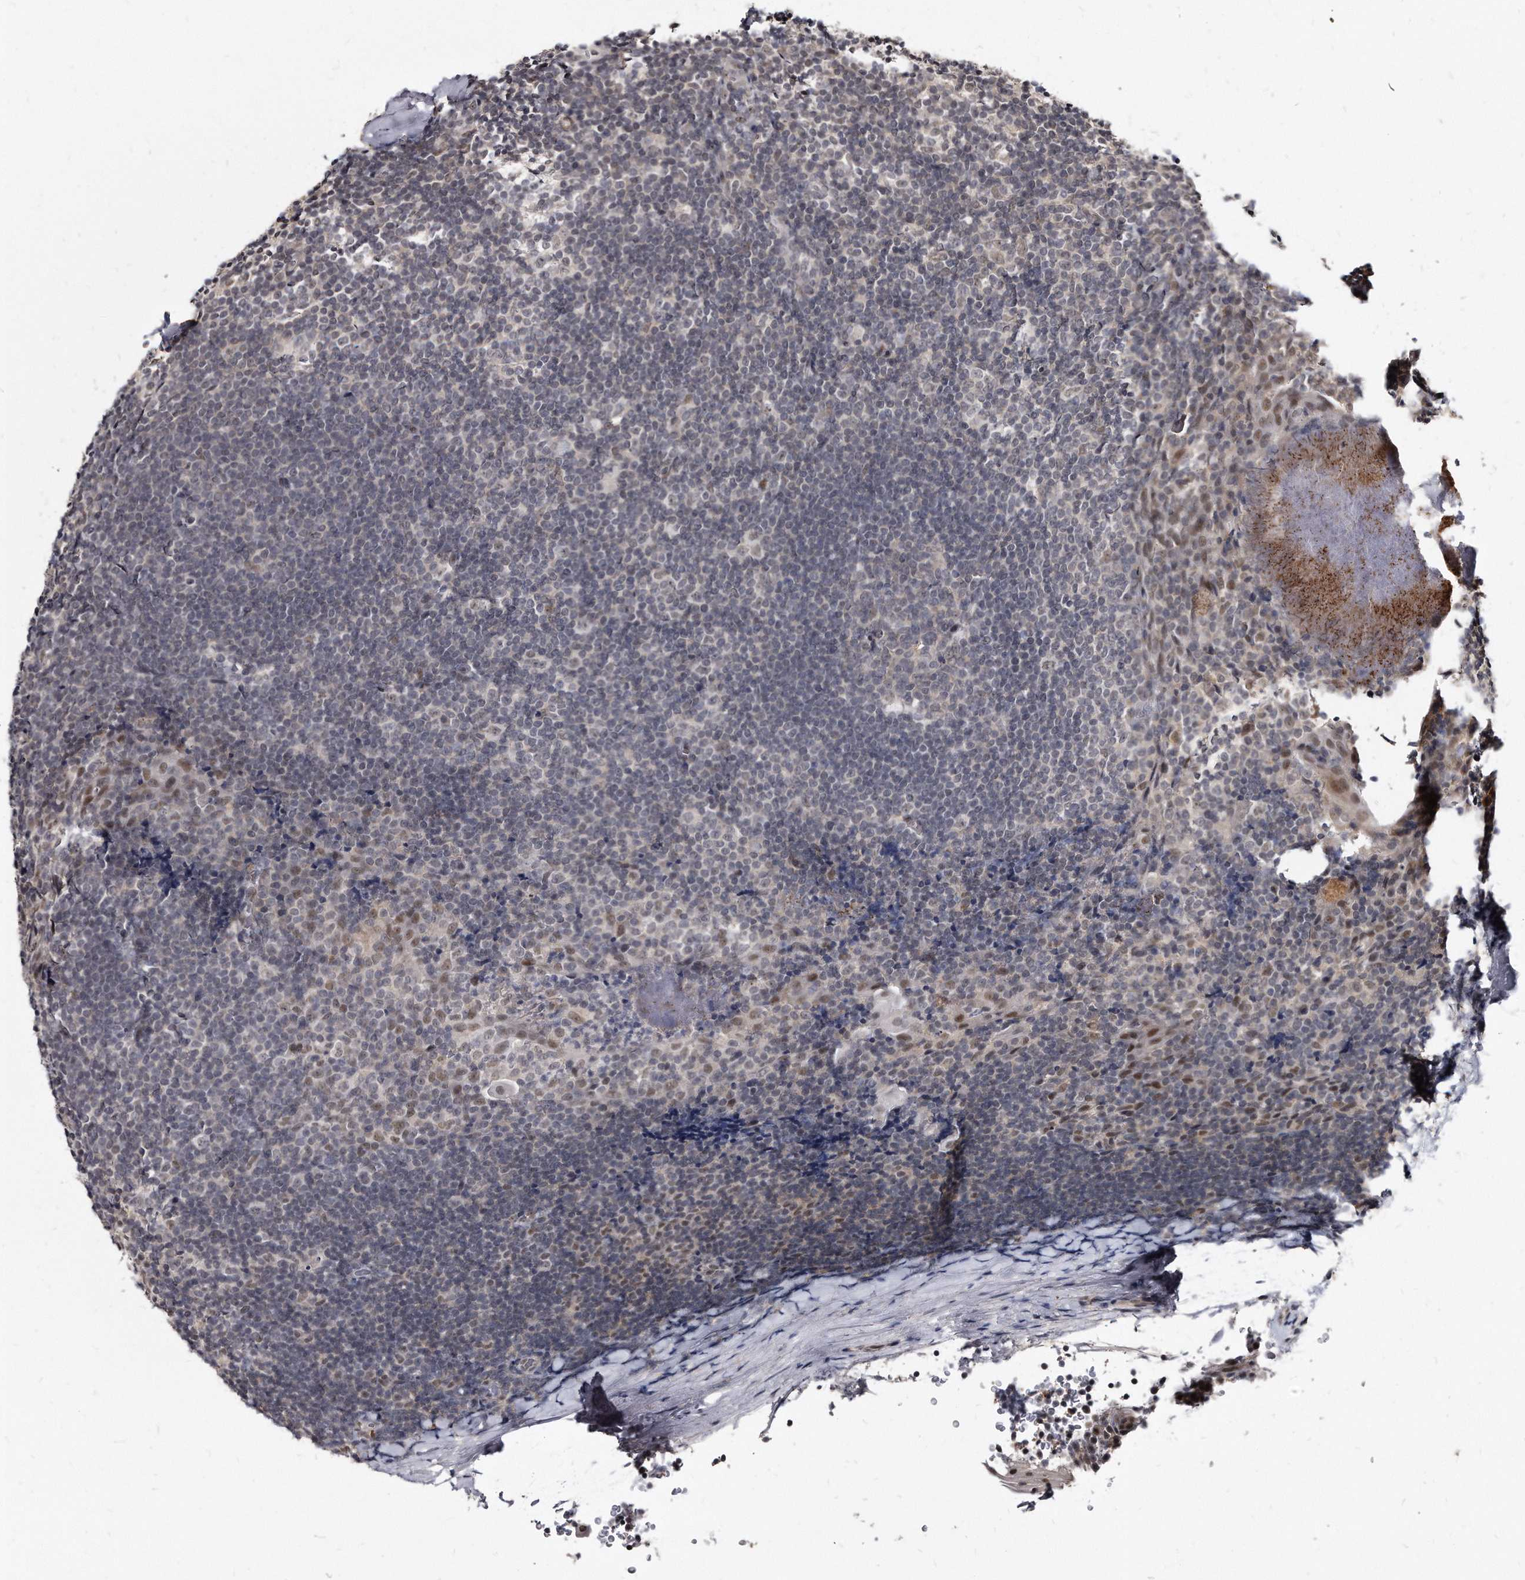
{"staining": {"intensity": "negative", "quantity": "none", "location": "none"}, "tissue": "tonsil", "cell_type": "Germinal center cells", "image_type": "normal", "snomed": [{"axis": "morphology", "description": "Normal tissue, NOS"}, {"axis": "topography", "description": "Tonsil"}], "caption": "High power microscopy histopathology image of an immunohistochemistry (IHC) image of benign tonsil, revealing no significant positivity in germinal center cells. The staining was performed using DAB to visualize the protein expression in brown, while the nuclei were stained in blue with hematoxylin (Magnification: 20x).", "gene": "KLHDC3", "patient": {"sex": "male", "age": 37}}